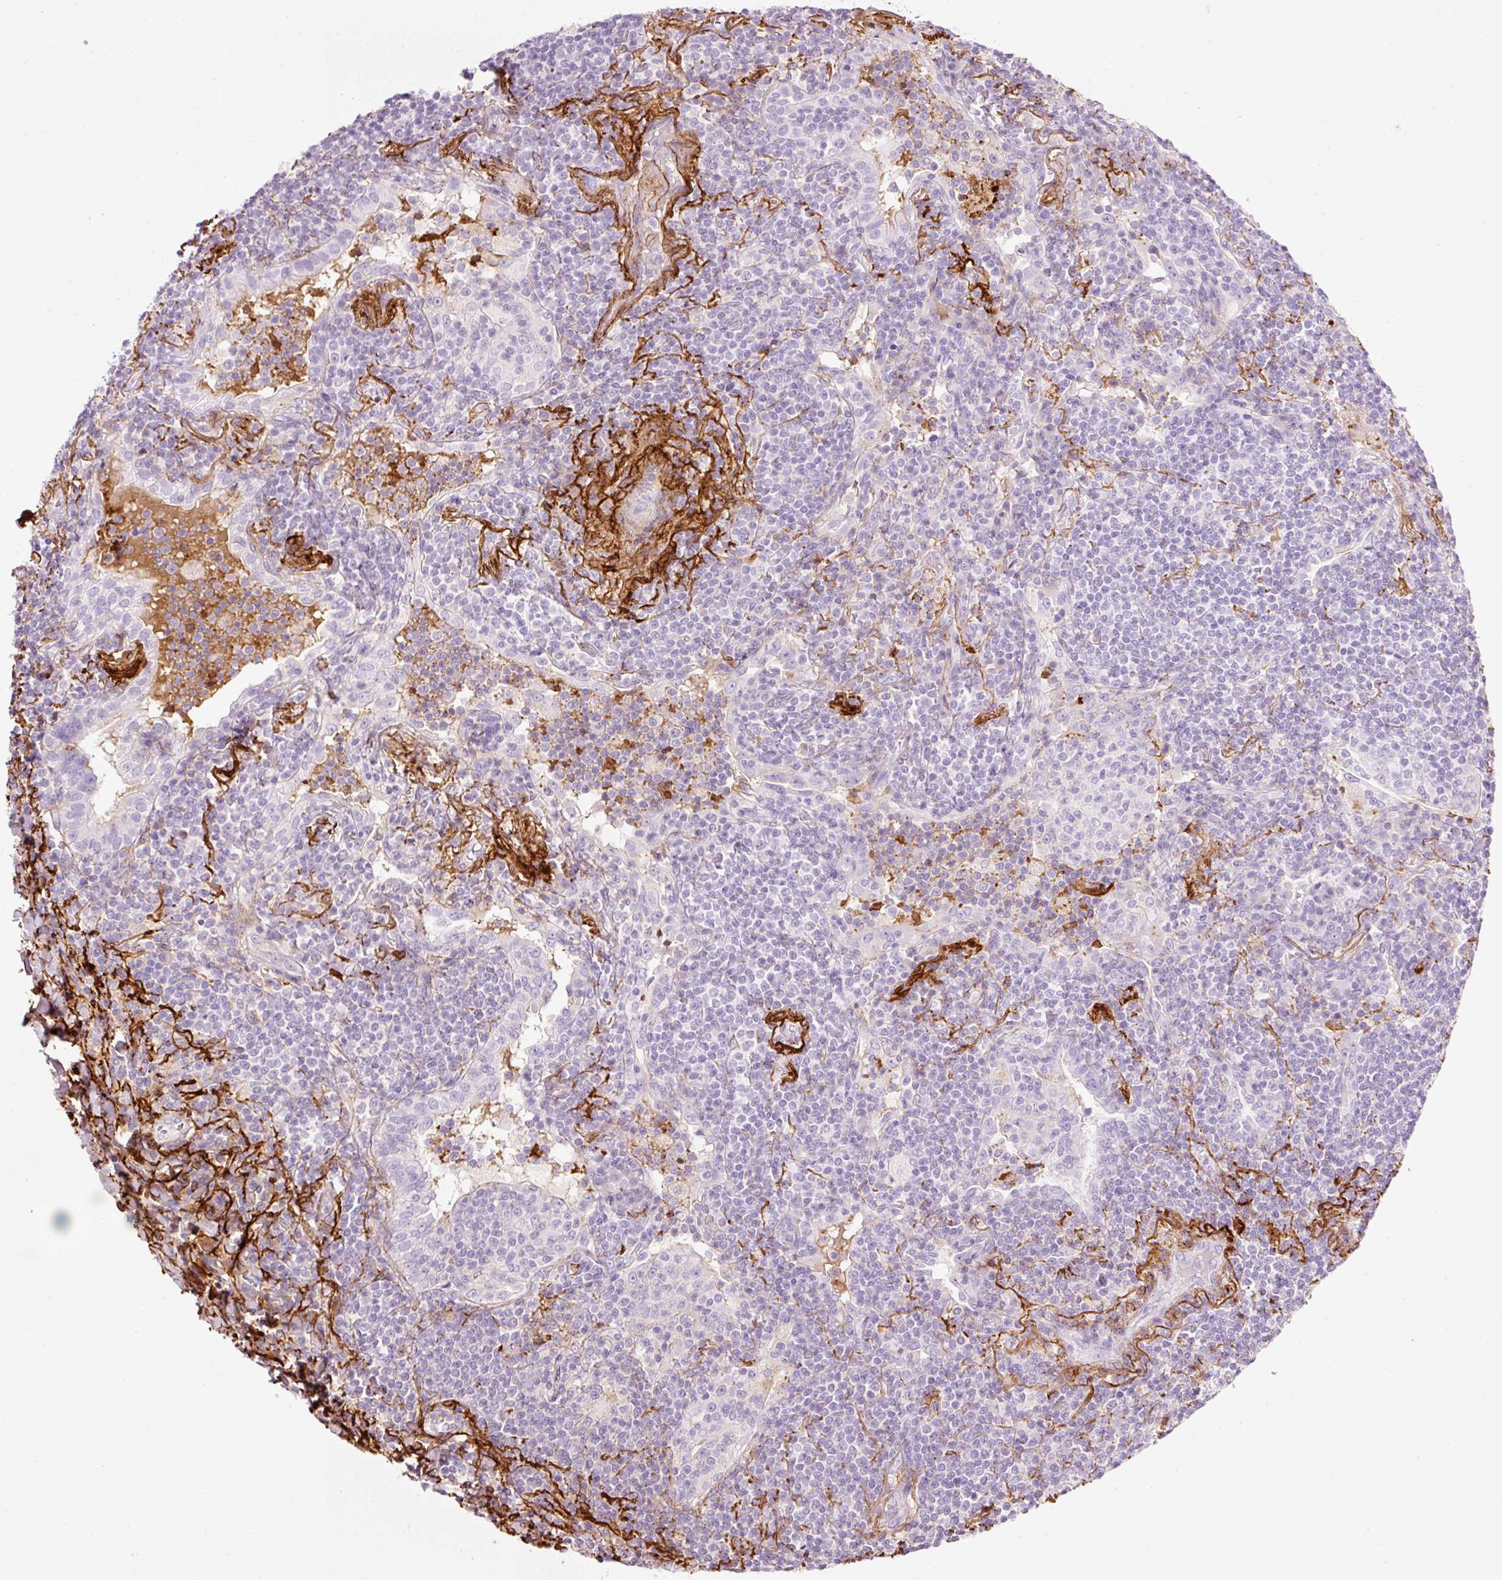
{"staining": {"intensity": "negative", "quantity": "none", "location": "none"}, "tissue": "lymphoma", "cell_type": "Tumor cells", "image_type": "cancer", "snomed": [{"axis": "morphology", "description": "Malignant lymphoma, non-Hodgkin's type, Low grade"}, {"axis": "topography", "description": "Lung"}], "caption": "Immunohistochemistry photomicrograph of lymphoma stained for a protein (brown), which exhibits no staining in tumor cells.", "gene": "MFAP4", "patient": {"sex": "female", "age": 71}}